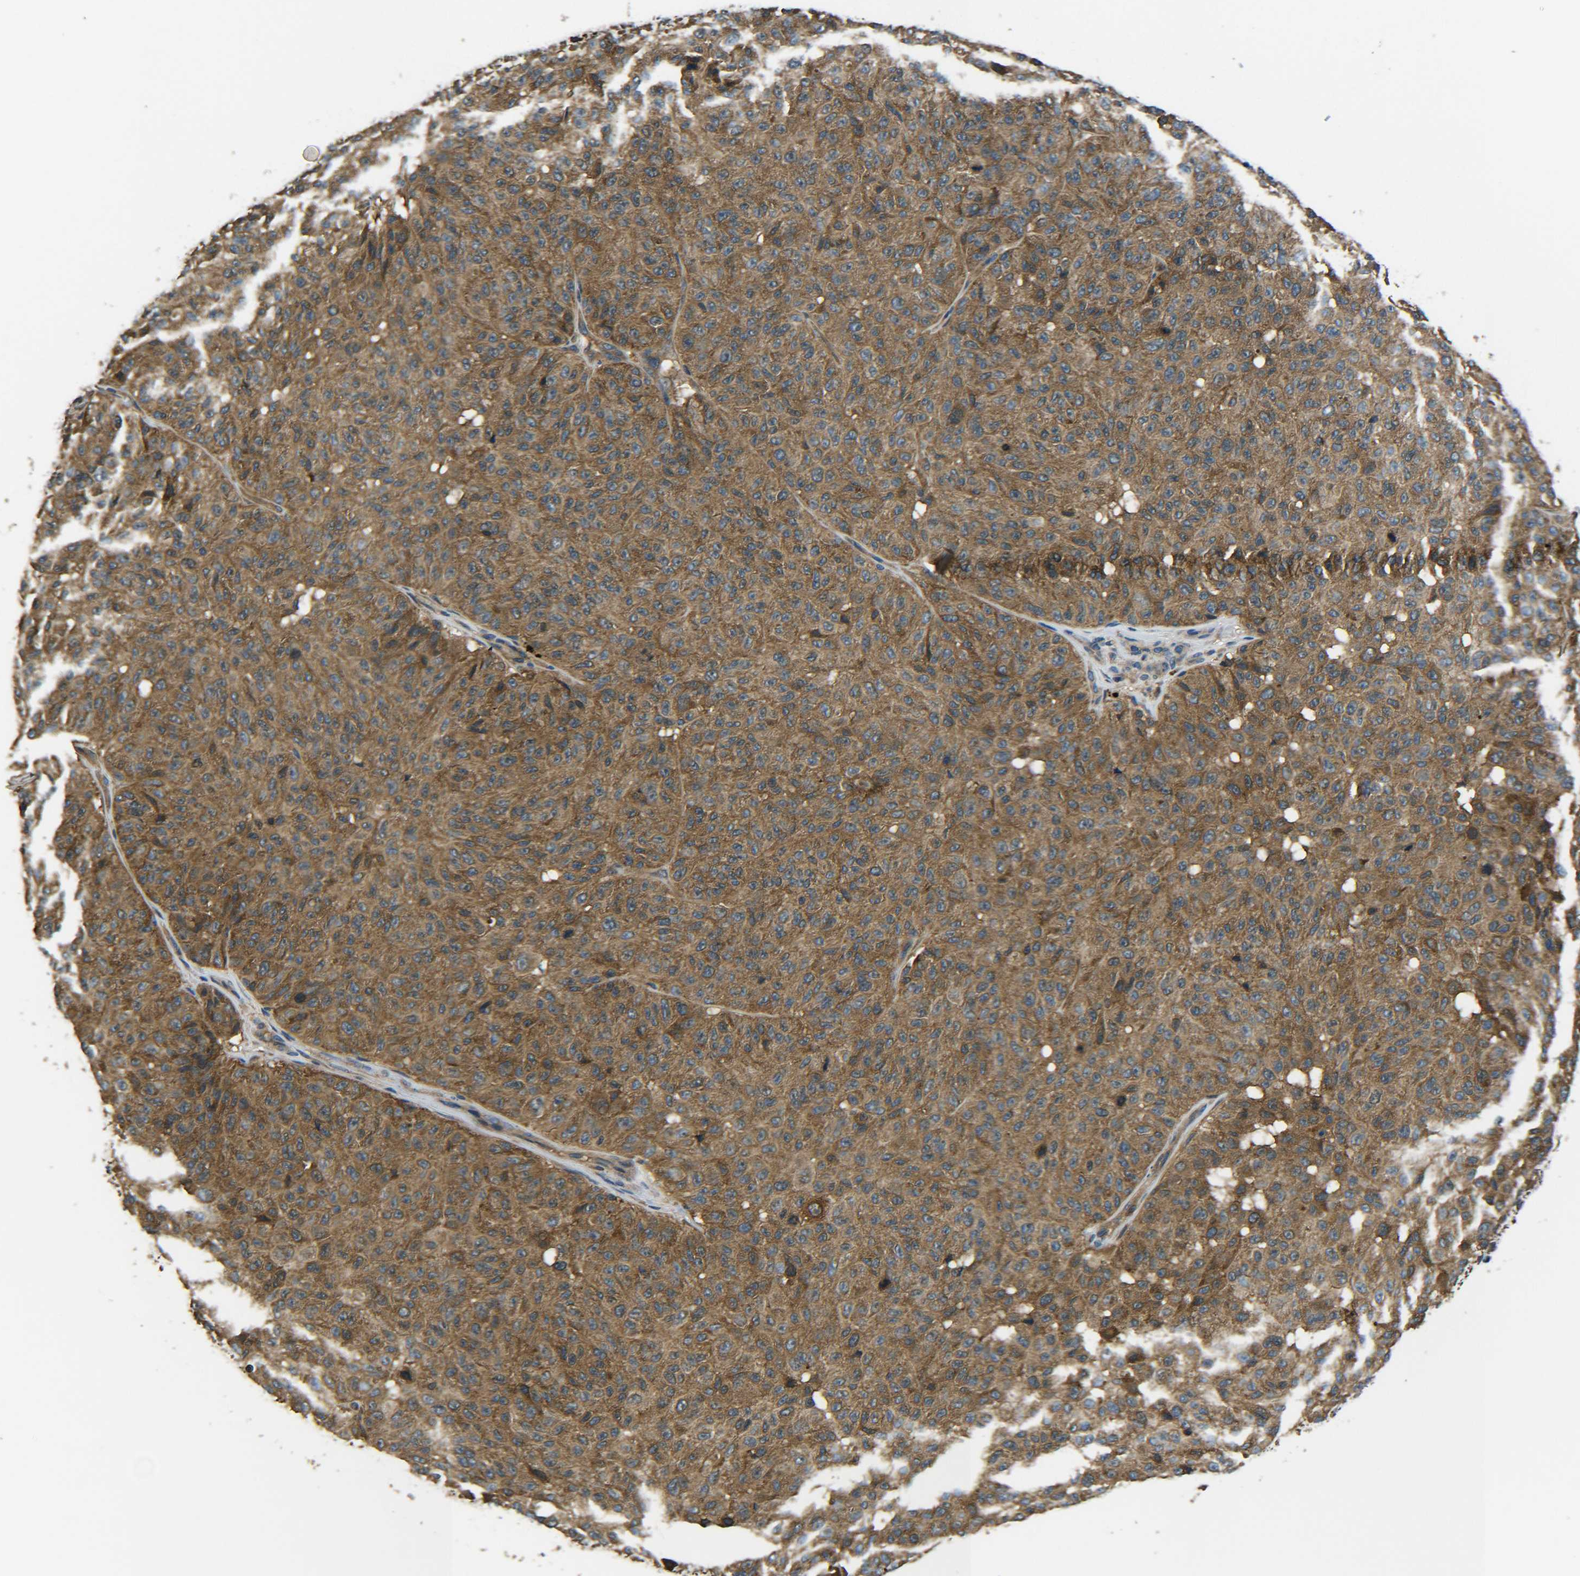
{"staining": {"intensity": "moderate", "quantity": ">75%", "location": "cytoplasmic/membranous"}, "tissue": "melanoma", "cell_type": "Tumor cells", "image_type": "cancer", "snomed": [{"axis": "morphology", "description": "Malignant melanoma, NOS"}, {"axis": "topography", "description": "Skin"}], "caption": "Immunohistochemistry staining of melanoma, which shows medium levels of moderate cytoplasmic/membranous staining in approximately >75% of tumor cells indicating moderate cytoplasmic/membranous protein expression. The staining was performed using DAB (brown) for protein detection and nuclei were counterstained in hematoxylin (blue).", "gene": "PREB", "patient": {"sex": "female", "age": 46}}